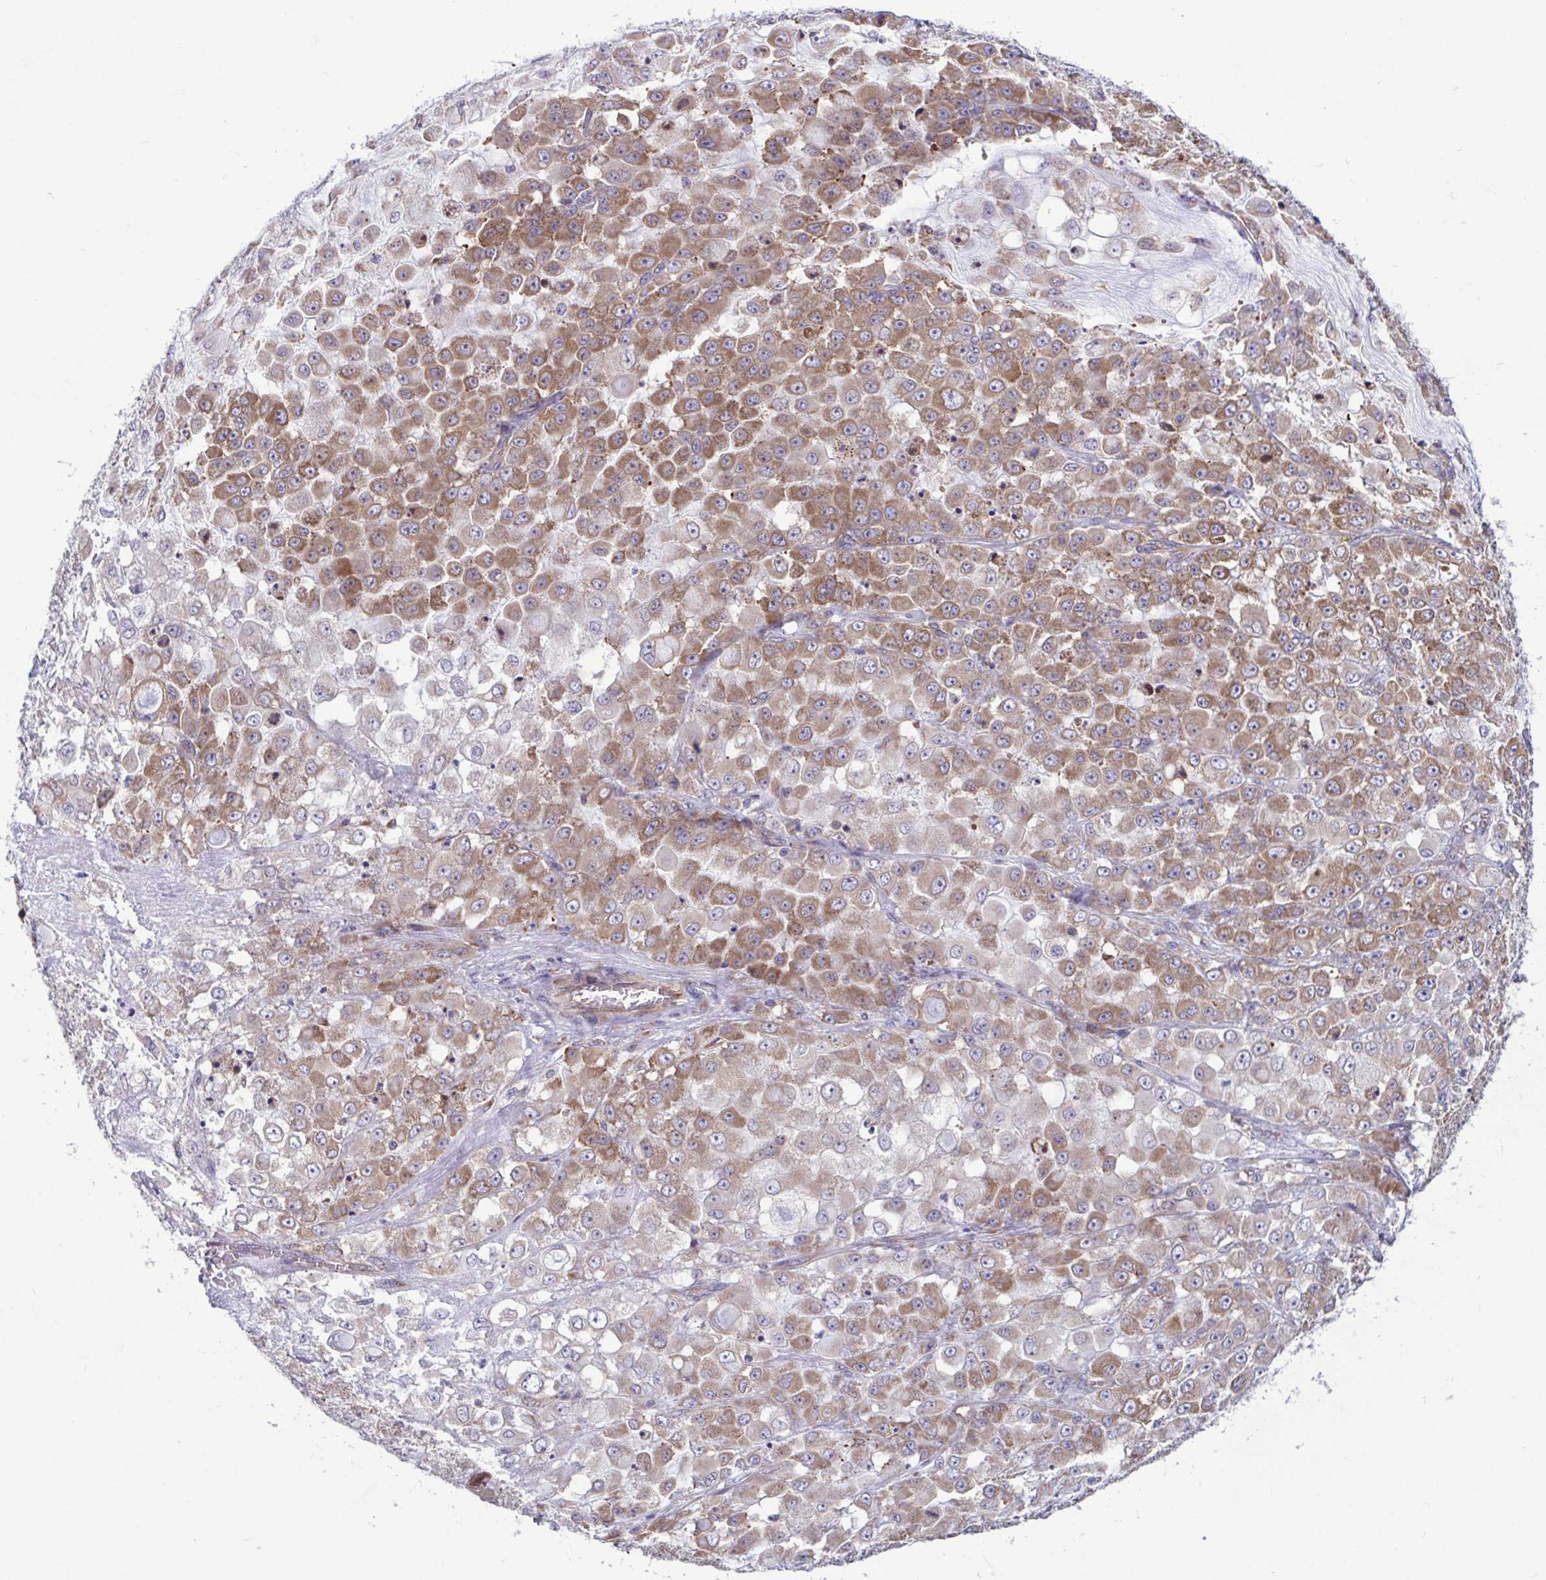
{"staining": {"intensity": "moderate", "quantity": ">75%", "location": "cytoplasmic/membranous"}, "tissue": "stomach cancer", "cell_type": "Tumor cells", "image_type": "cancer", "snomed": [{"axis": "morphology", "description": "Adenocarcinoma, NOS"}, {"axis": "topography", "description": "Stomach"}], "caption": "Immunohistochemical staining of stomach cancer (adenocarcinoma) exhibits medium levels of moderate cytoplasmic/membranous expression in approximately >75% of tumor cells.", "gene": "RPS16", "patient": {"sex": "female", "age": 76}}